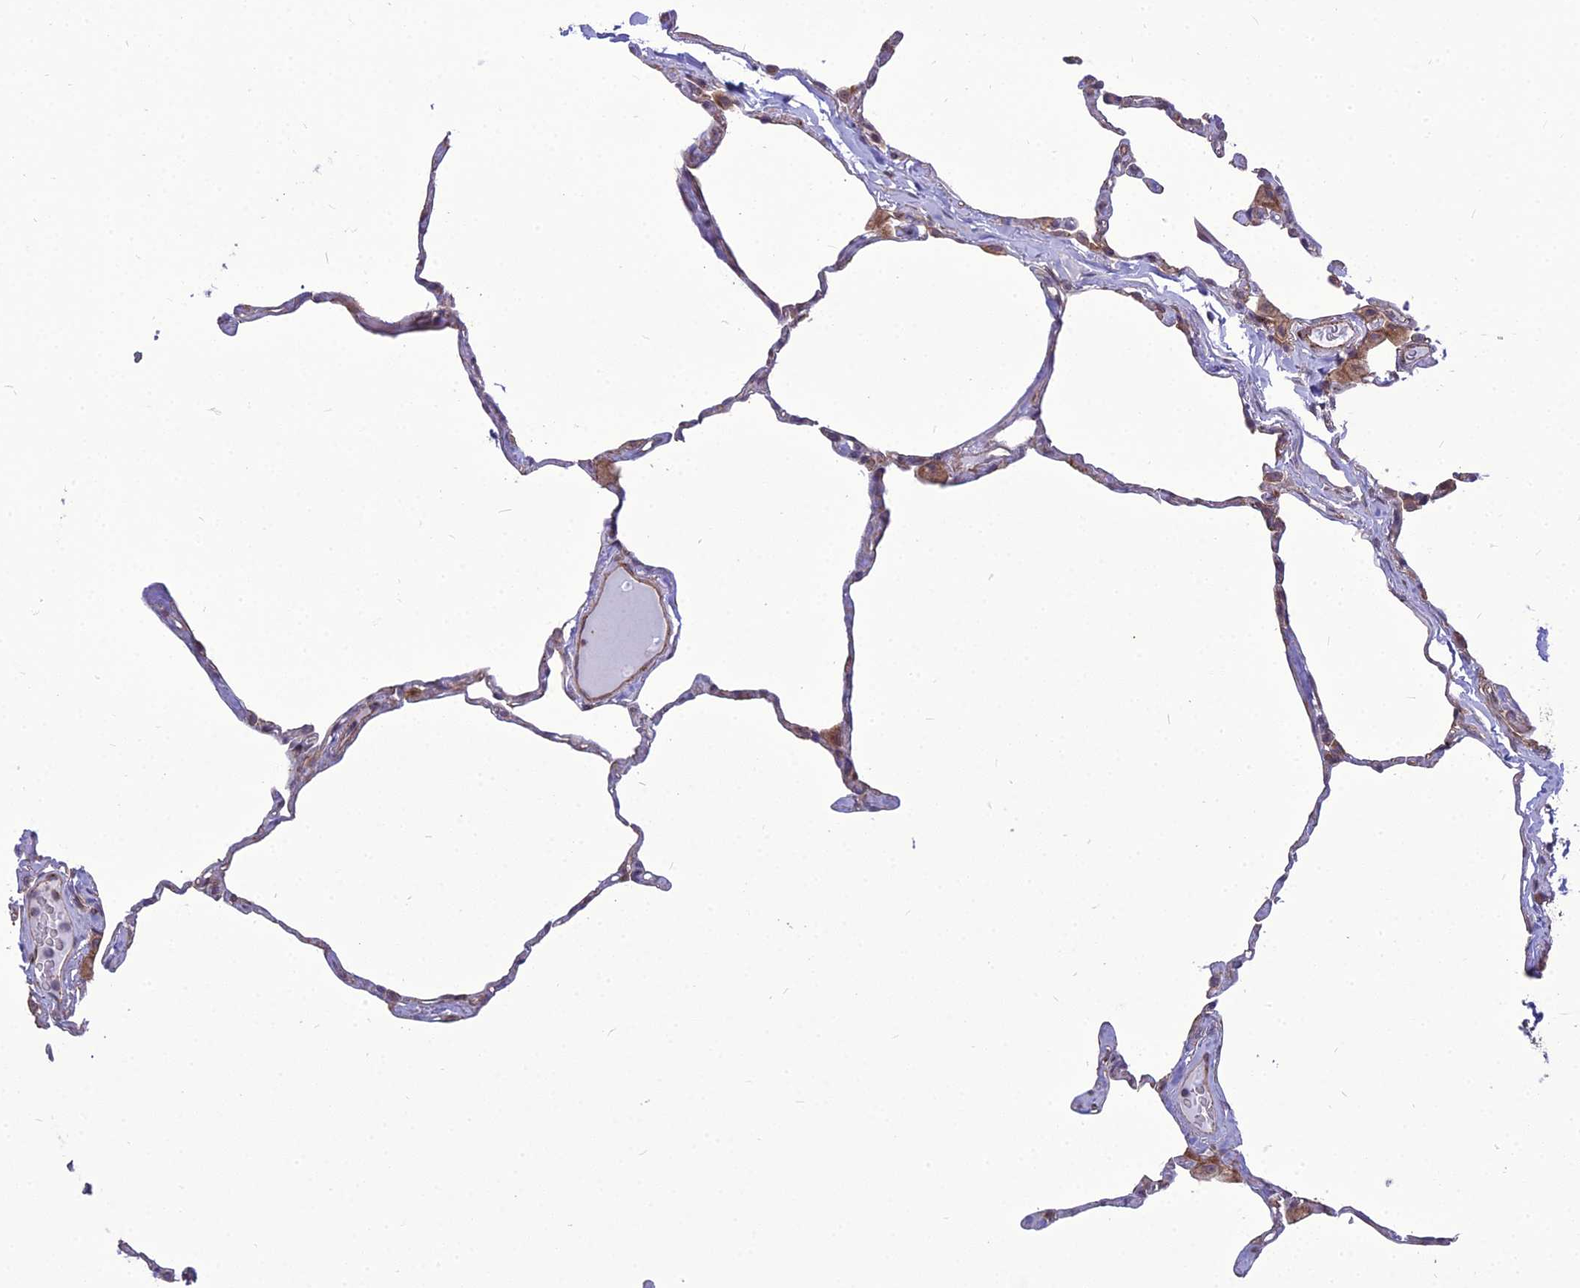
{"staining": {"intensity": "negative", "quantity": "none", "location": "none"}, "tissue": "lung", "cell_type": "Alveolar cells", "image_type": "normal", "snomed": [{"axis": "morphology", "description": "Normal tissue, NOS"}, {"axis": "topography", "description": "Lung"}], "caption": "Immunohistochemistry (IHC) of unremarkable human lung displays no expression in alveolar cells.", "gene": "TSPYL2", "patient": {"sex": "male", "age": 65}}